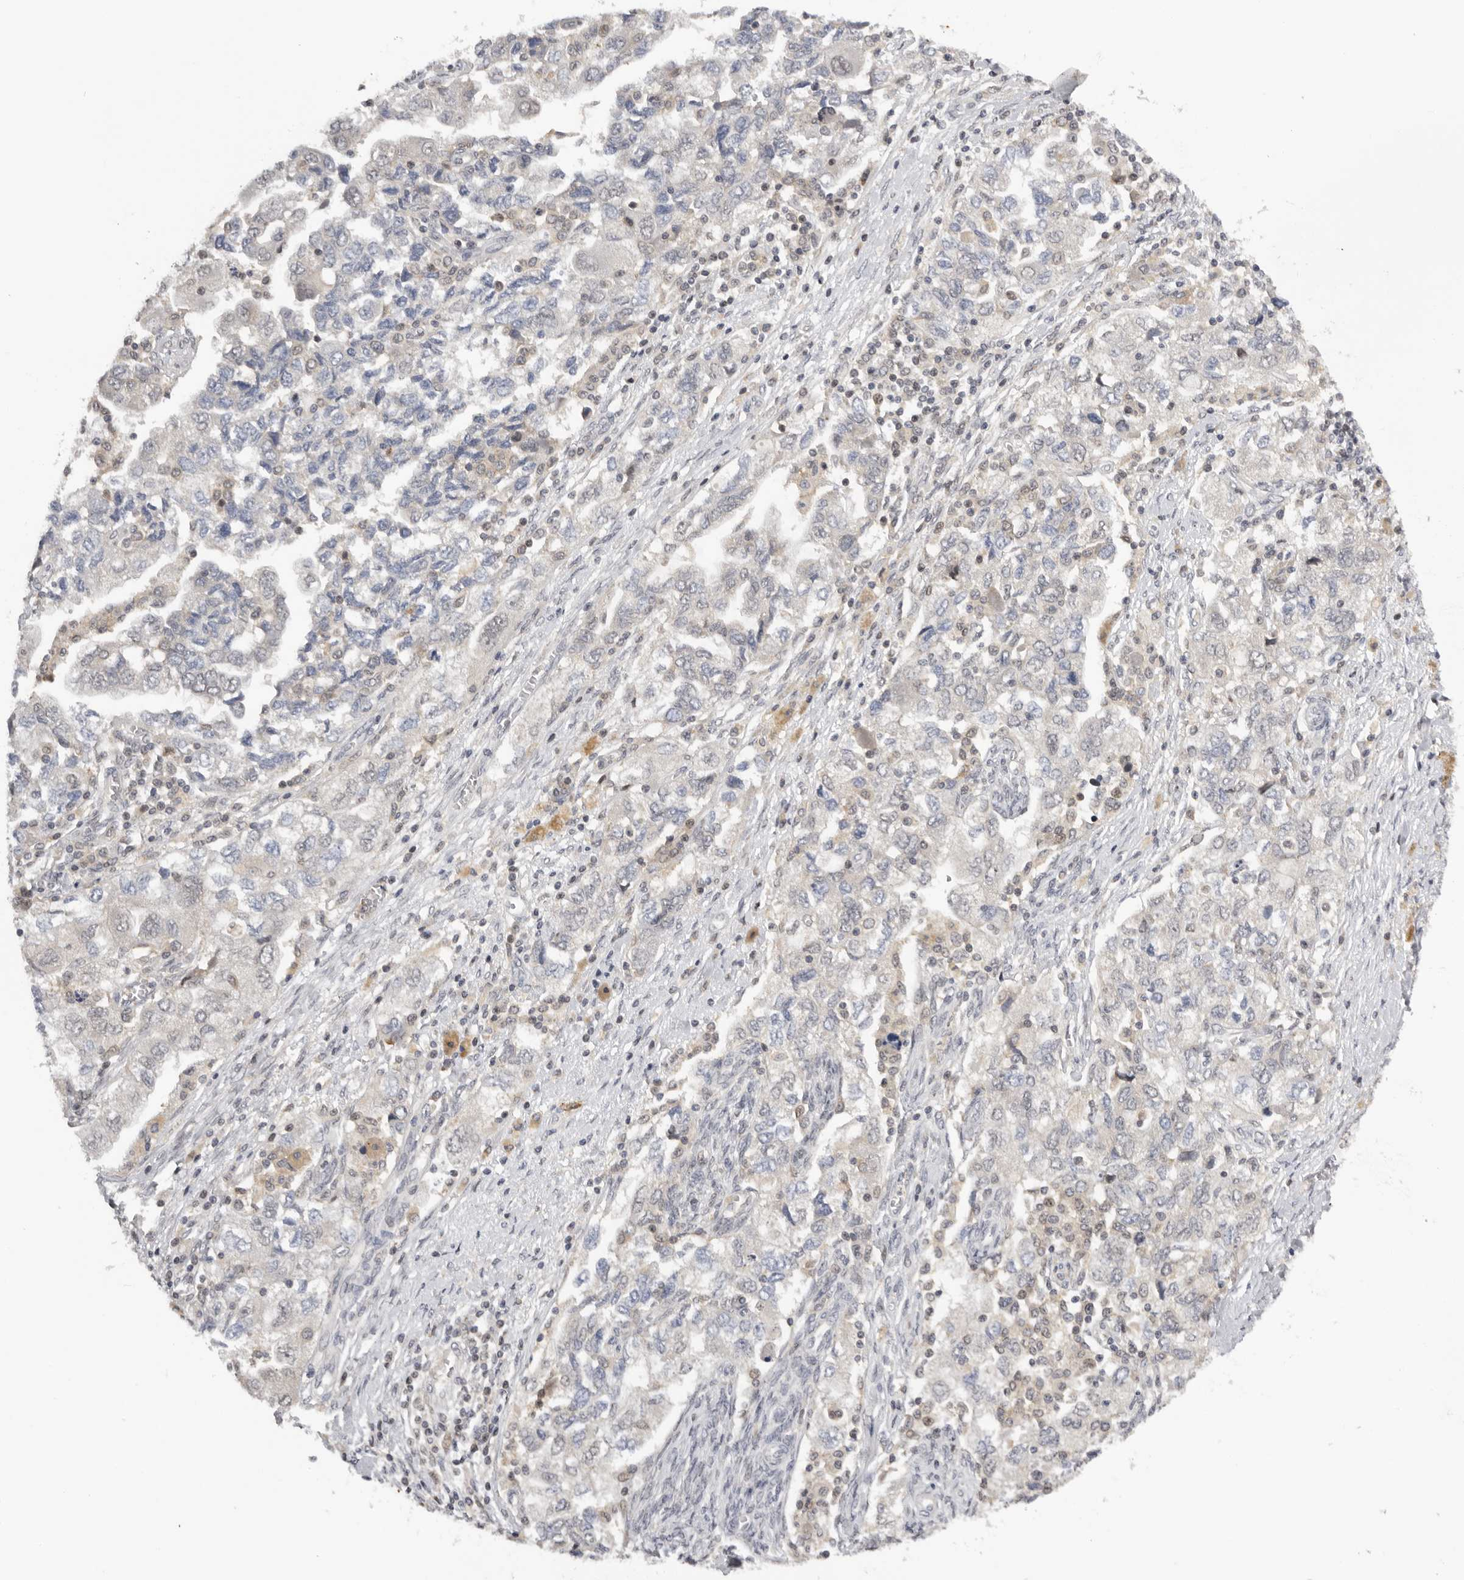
{"staining": {"intensity": "negative", "quantity": "none", "location": "none"}, "tissue": "ovarian cancer", "cell_type": "Tumor cells", "image_type": "cancer", "snomed": [{"axis": "morphology", "description": "Carcinoma, NOS"}, {"axis": "morphology", "description": "Cystadenocarcinoma, serous, NOS"}, {"axis": "topography", "description": "Ovary"}], "caption": "This is an immunohistochemistry (IHC) micrograph of human ovarian carcinoma. There is no staining in tumor cells.", "gene": "KIF2B", "patient": {"sex": "female", "age": 69}}